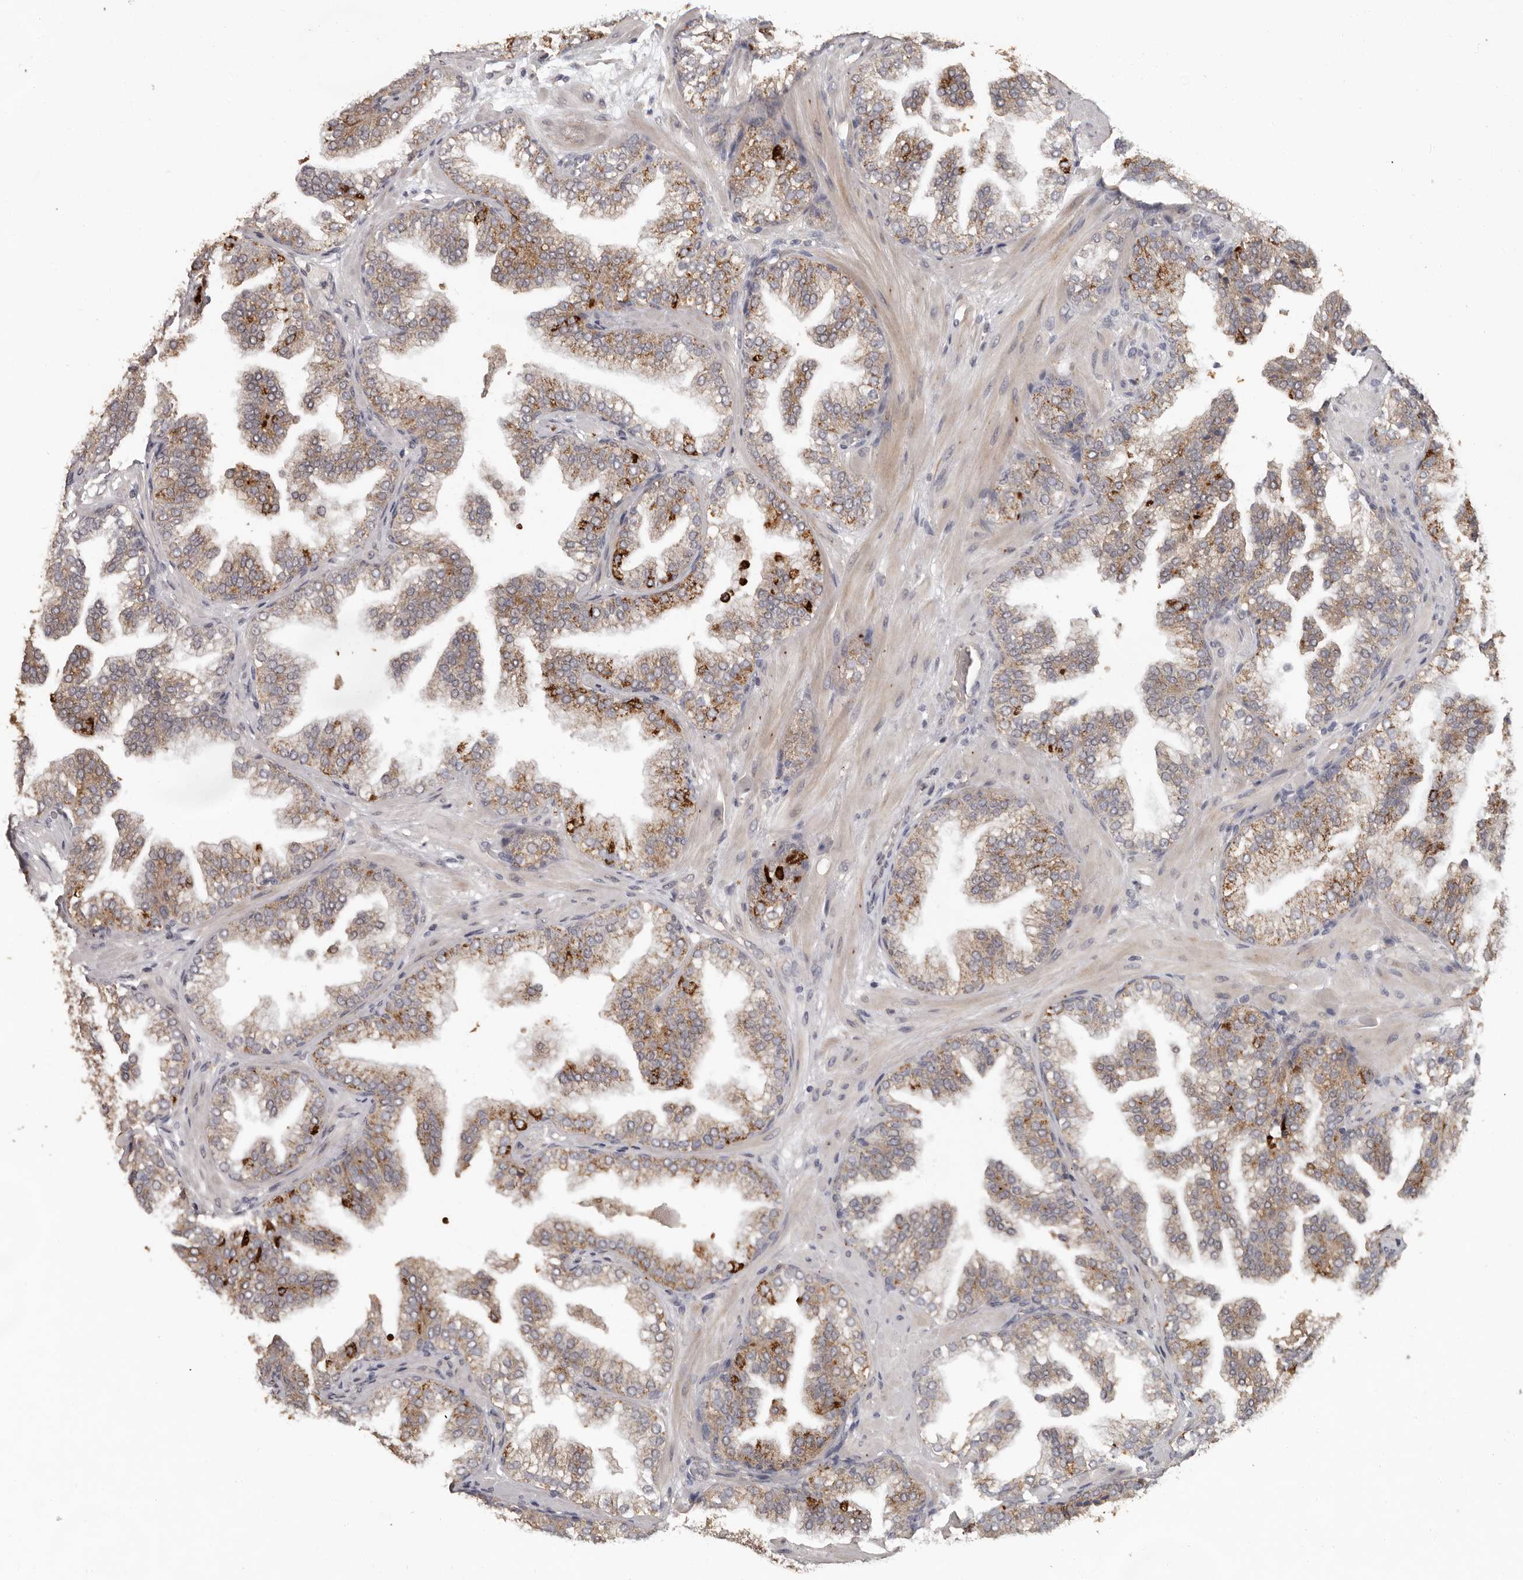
{"staining": {"intensity": "moderate", "quantity": "25%-75%", "location": "cytoplasmic/membranous"}, "tissue": "prostate cancer", "cell_type": "Tumor cells", "image_type": "cancer", "snomed": [{"axis": "morphology", "description": "Adenocarcinoma, High grade"}, {"axis": "topography", "description": "Prostate"}], "caption": "This photomicrograph shows immunohistochemistry staining of human high-grade adenocarcinoma (prostate), with medium moderate cytoplasmic/membranous expression in about 25%-75% of tumor cells.", "gene": "MTF1", "patient": {"sex": "male", "age": 58}}